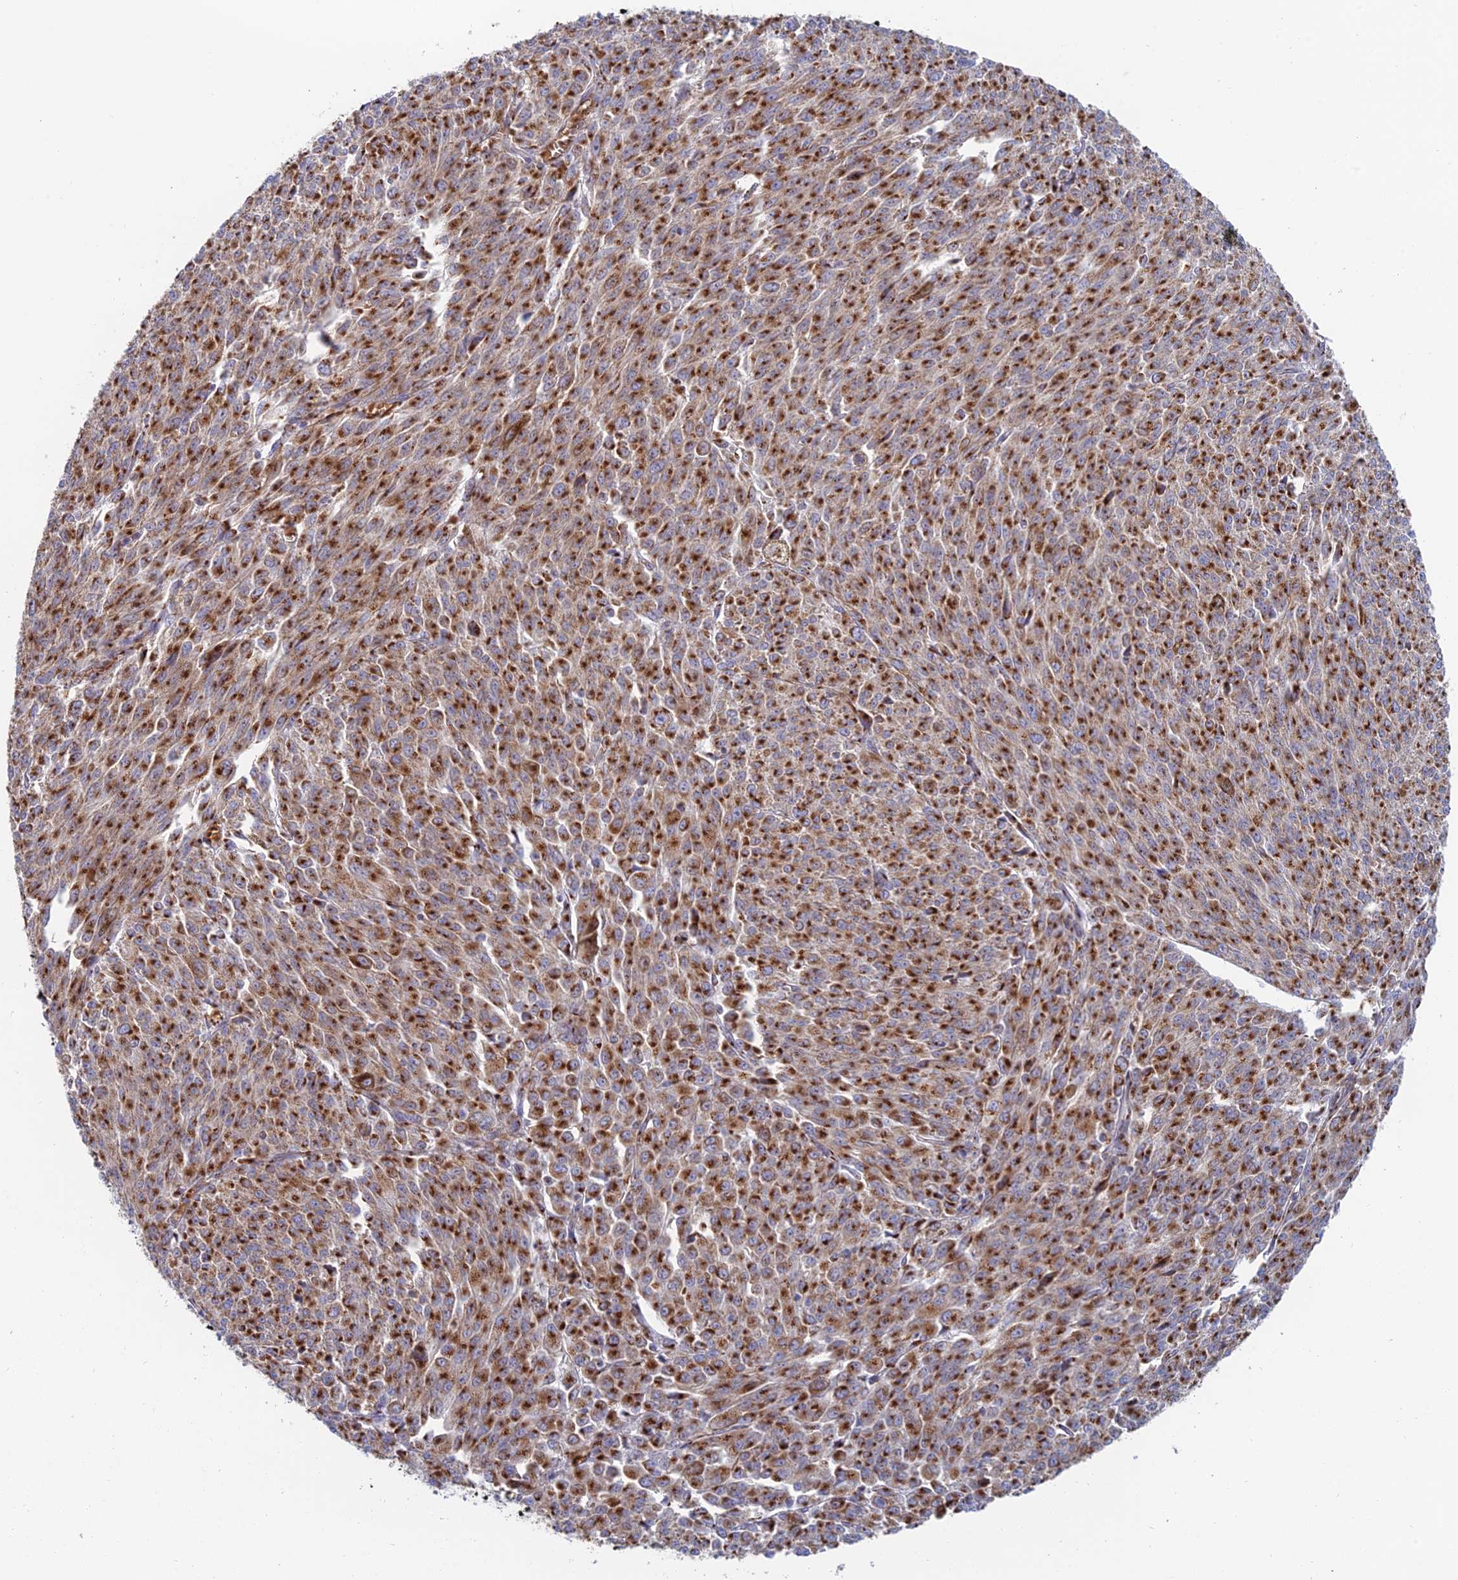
{"staining": {"intensity": "strong", "quantity": ">75%", "location": "cytoplasmic/membranous"}, "tissue": "melanoma", "cell_type": "Tumor cells", "image_type": "cancer", "snomed": [{"axis": "morphology", "description": "Malignant melanoma, NOS"}, {"axis": "topography", "description": "Skin"}], "caption": "About >75% of tumor cells in human malignant melanoma exhibit strong cytoplasmic/membranous protein expression as visualized by brown immunohistochemical staining.", "gene": "HS2ST1", "patient": {"sex": "female", "age": 52}}